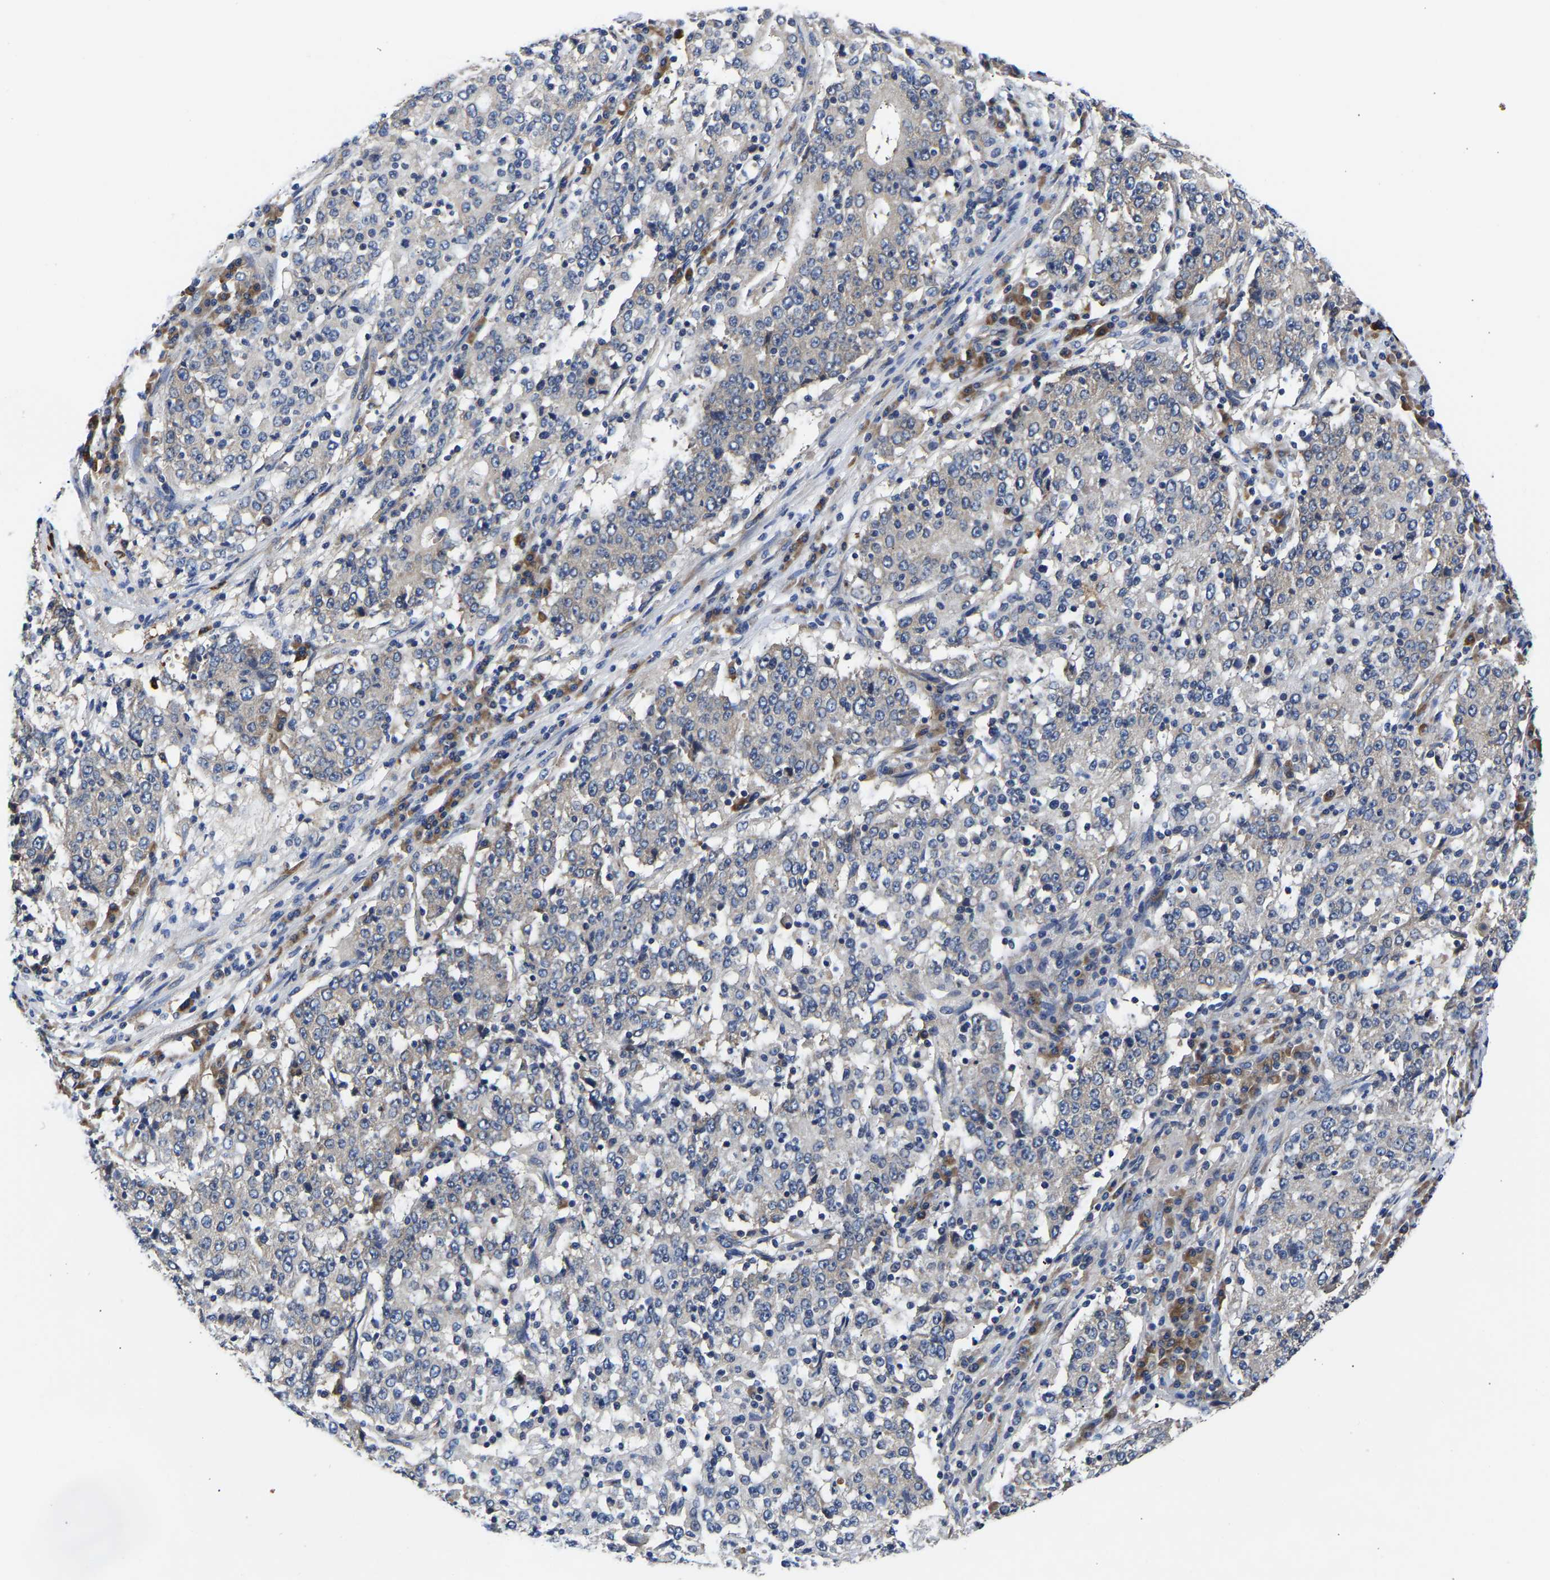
{"staining": {"intensity": "negative", "quantity": "none", "location": "none"}, "tissue": "stomach cancer", "cell_type": "Tumor cells", "image_type": "cancer", "snomed": [{"axis": "morphology", "description": "Adenocarcinoma, NOS"}, {"axis": "topography", "description": "Stomach"}], "caption": "Histopathology image shows no protein staining in tumor cells of stomach cancer (adenocarcinoma) tissue.", "gene": "CCDC6", "patient": {"sex": "male", "age": 59}}